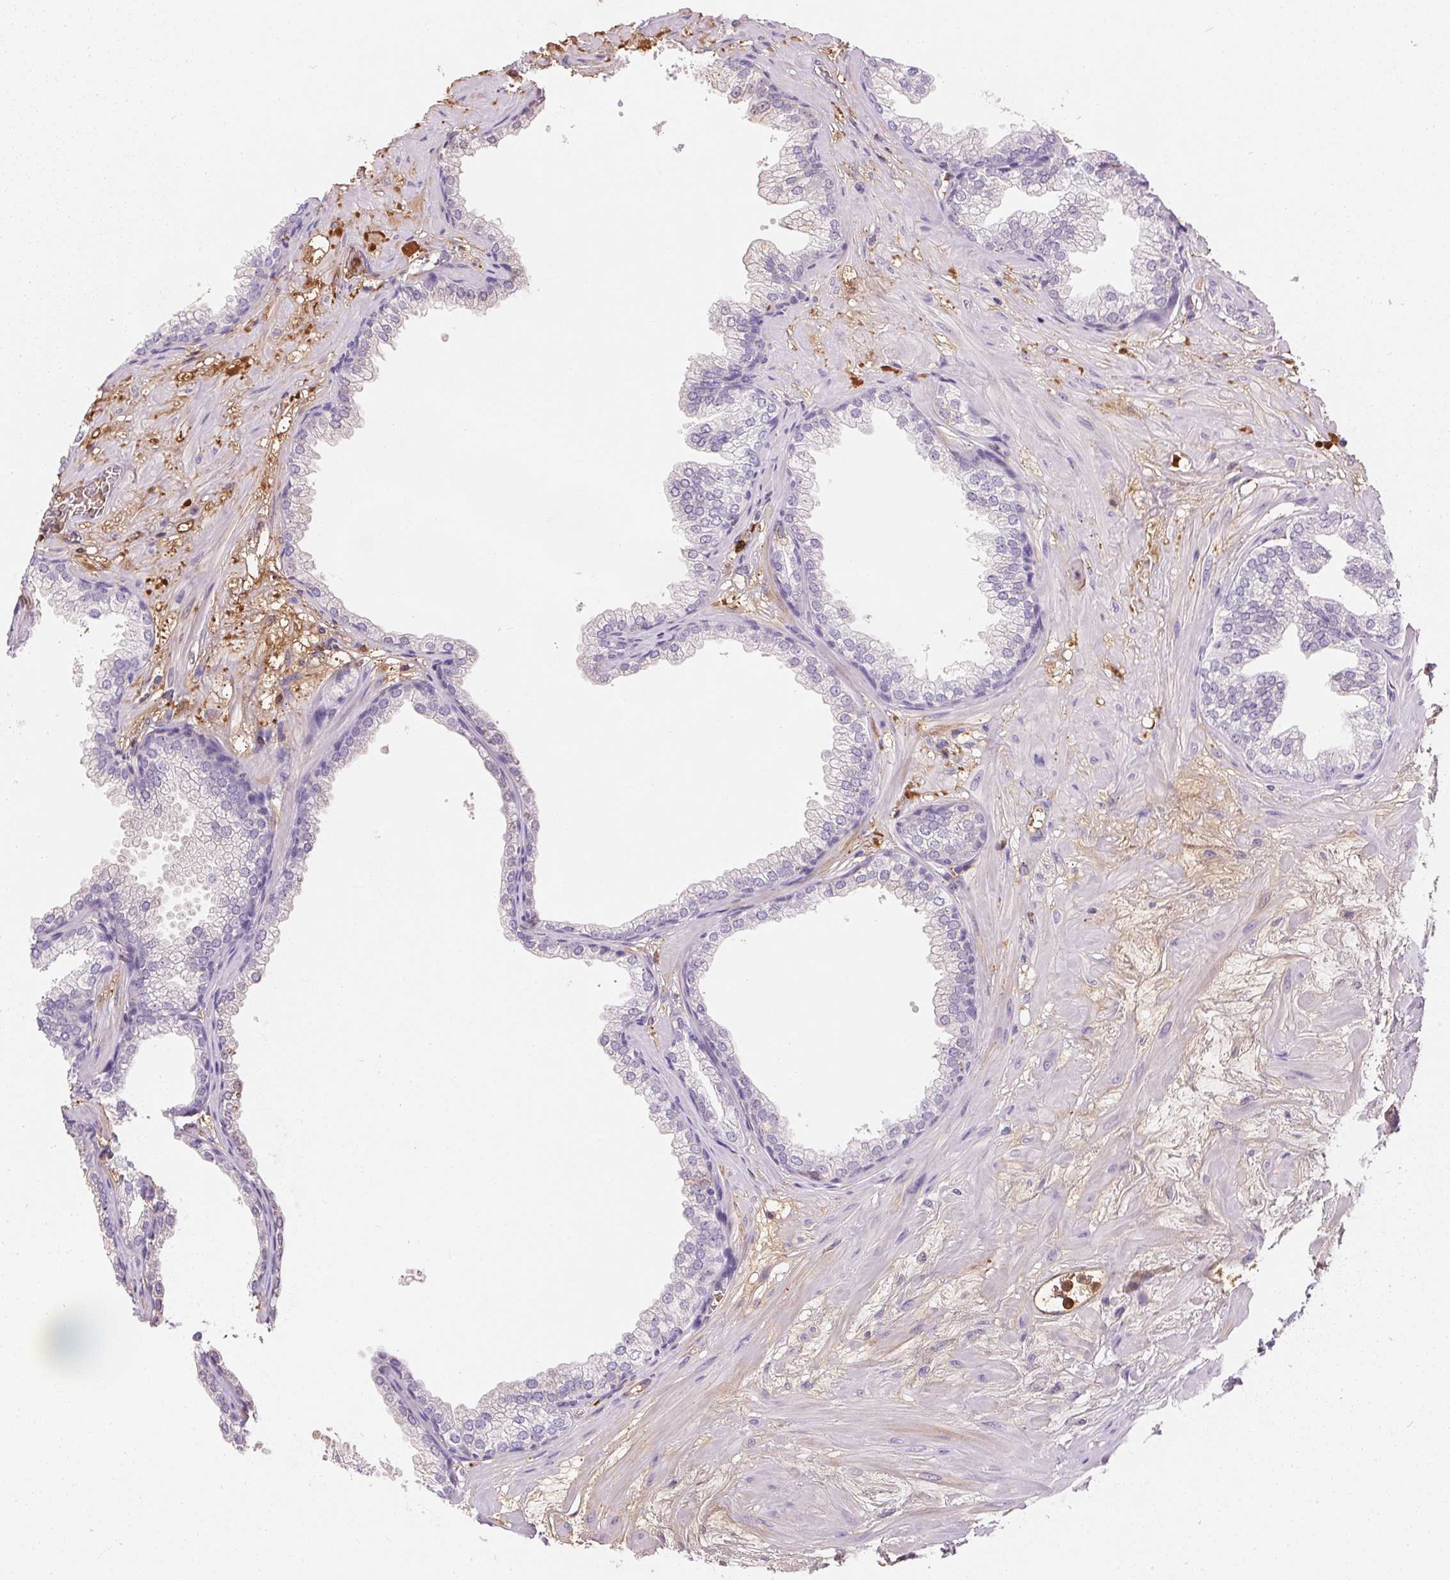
{"staining": {"intensity": "moderate", "quantity": "<25%", "location": "cytoplasmic/membranous,nuclear"}, "tissue": "prostate", "cell_type": "Glandular cells", "image_type": "normal", "snomed": [{"axis": "morphology", "description": "Normal tissue, NOS"}, {"axis": "topography", "description": "Prostate"}], "caption": "This image exhibits benign prostate stained with immunohistochemistry to label a protein in brown. The cytoplasmic/membranous,nuclear of glandular cells show moderate positivity for the protein. Nuclei are counter-stained blue.", "gene": "ORM1", "patient": {"sex": "male", "age": 37}}